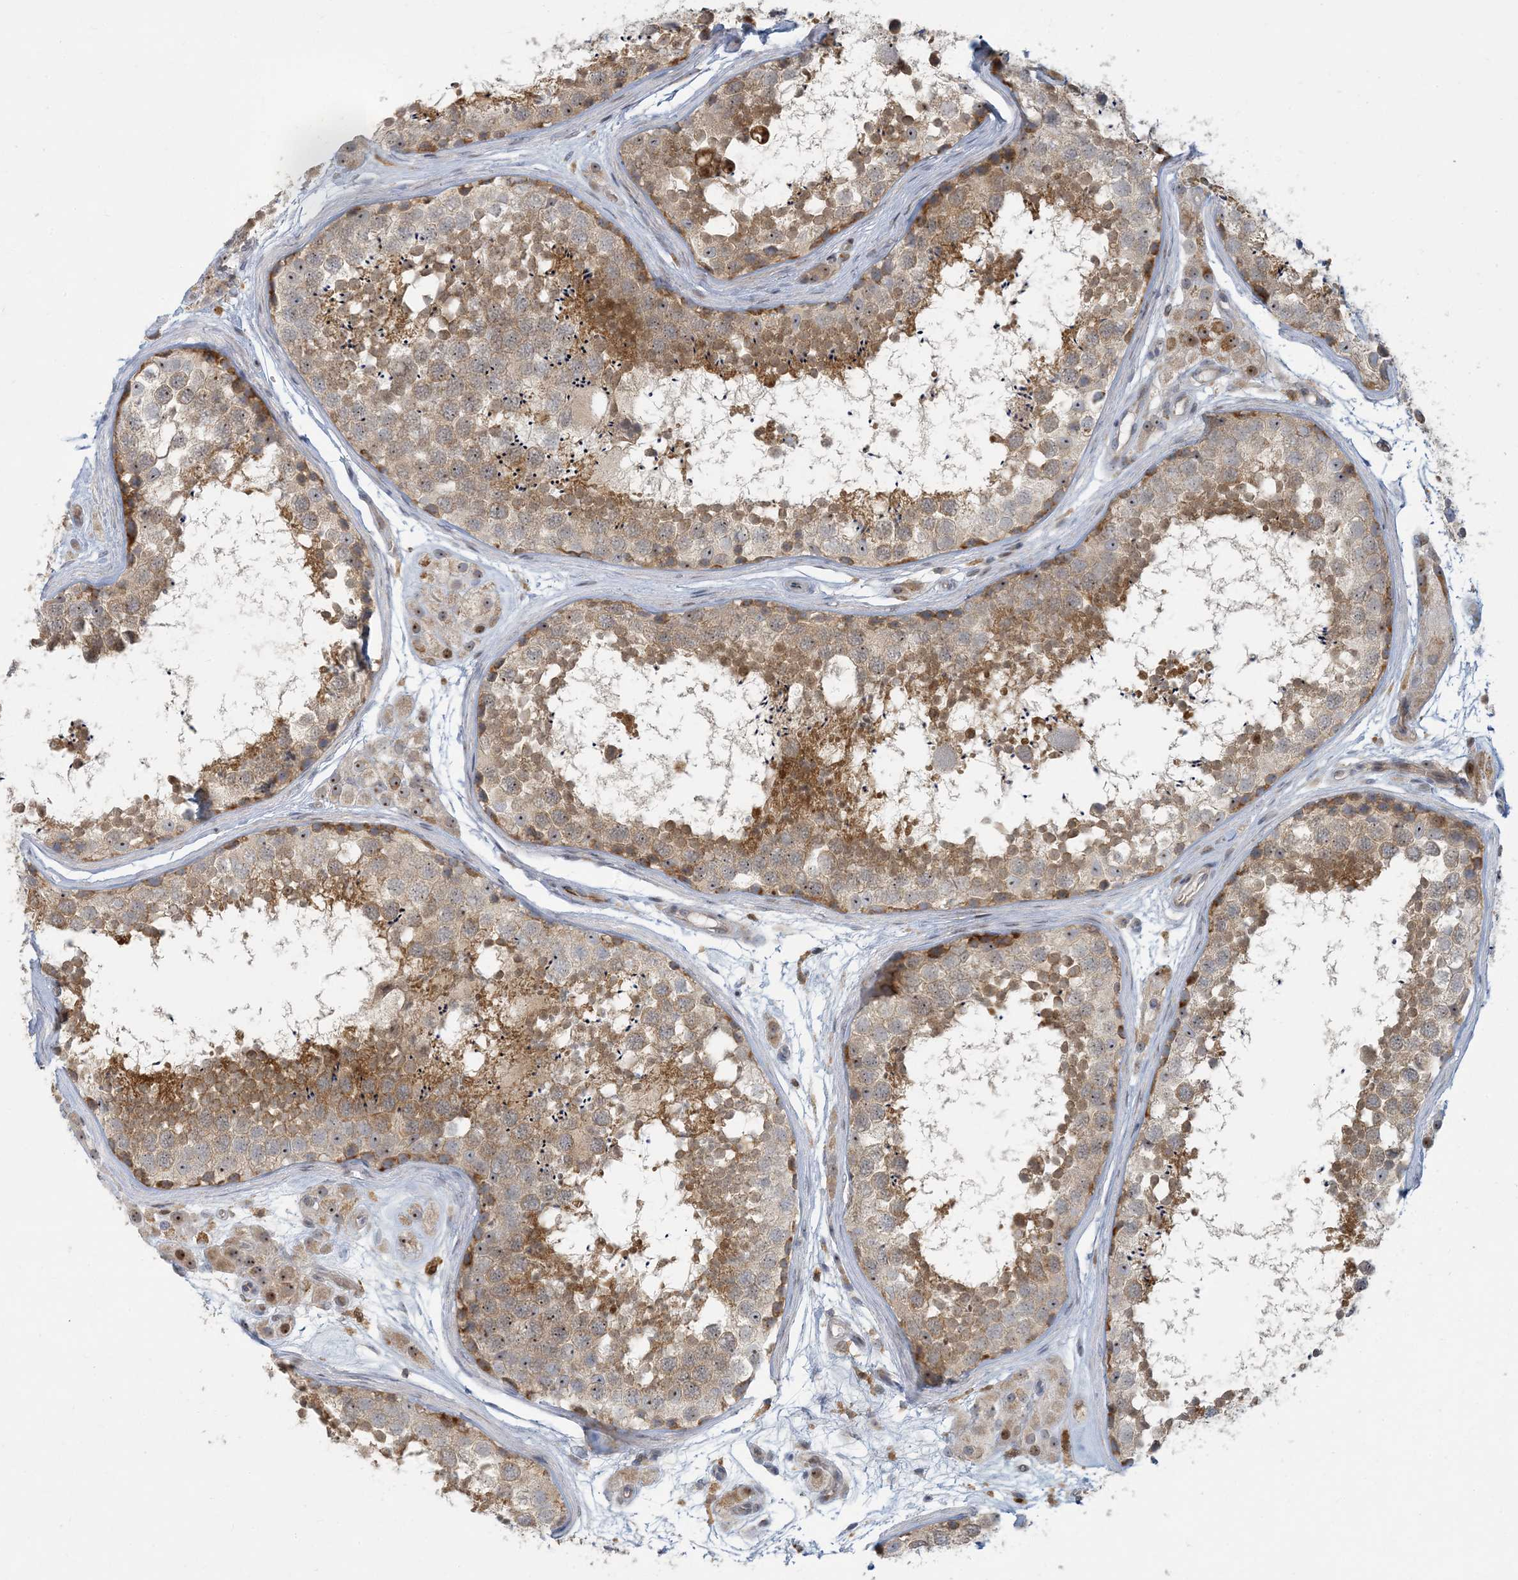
{"staining": {"intensity": "moderate", "quantity": ">75%", "location": "cytoplasmic/membranous"}, "tissue": "testis", "cell_type": "Cells in seminiferous ducts", "image_type": "normal", "snomed": [{"axis": "morphology", "description": "Normal tissue, NOS"}, {"axis": "topography", "description": "Testis"}], "caption": "A high-resolution histopathology image shows immunohistochemistry (IHC) staining of normal testis, which displays moderate cytoplasmic/membranous expression in about >75% of cells in seminiferous ducts. (brown staining indicates protein expression, while blue staining denotes nuclei).", "gene": "LTN1", "patient": {"sex": "male", "age": 56}}